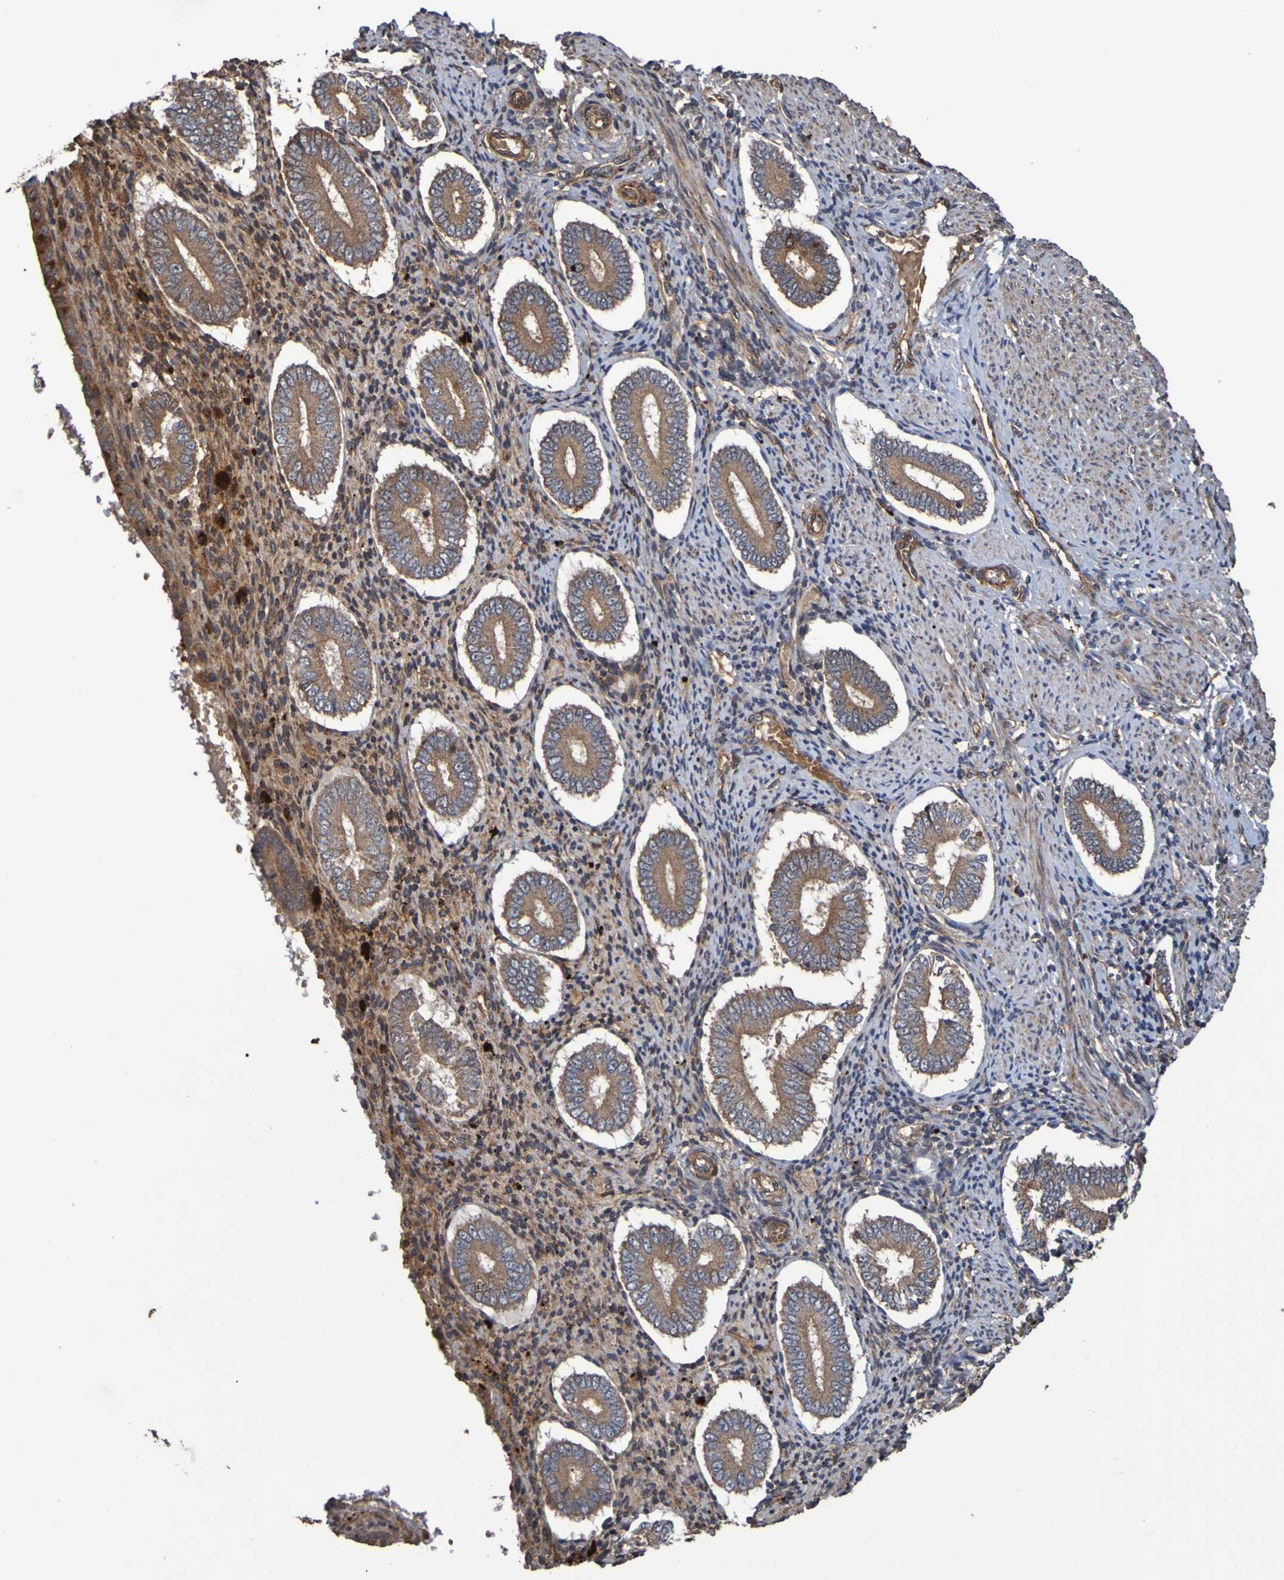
{"staining": {"intensity": "weak", "quantity": ">75%", "location": "cytoplasmic/membranous"}, "tissue": "endometrium", "cell_type": "Cells in endometrial stroma", "image_type": "normal", "snomed": [{"axis": "morphology", "description": "Normal tissue, NOS"}, {"axis": "topography", "description": "Endometrium"}], "caption": "Endometrium stained for a protein exhibits weak cytoplasmic/membranous positivity in cells in endometrial stroma. Using DAB (3,3'-diaminobenzidine) (brown) and hematoxylin (blue) stains, captured at high magnification using brightfield microscopy.", "gene": "UCN", "patient": {"sex": "female", "age": 42}}